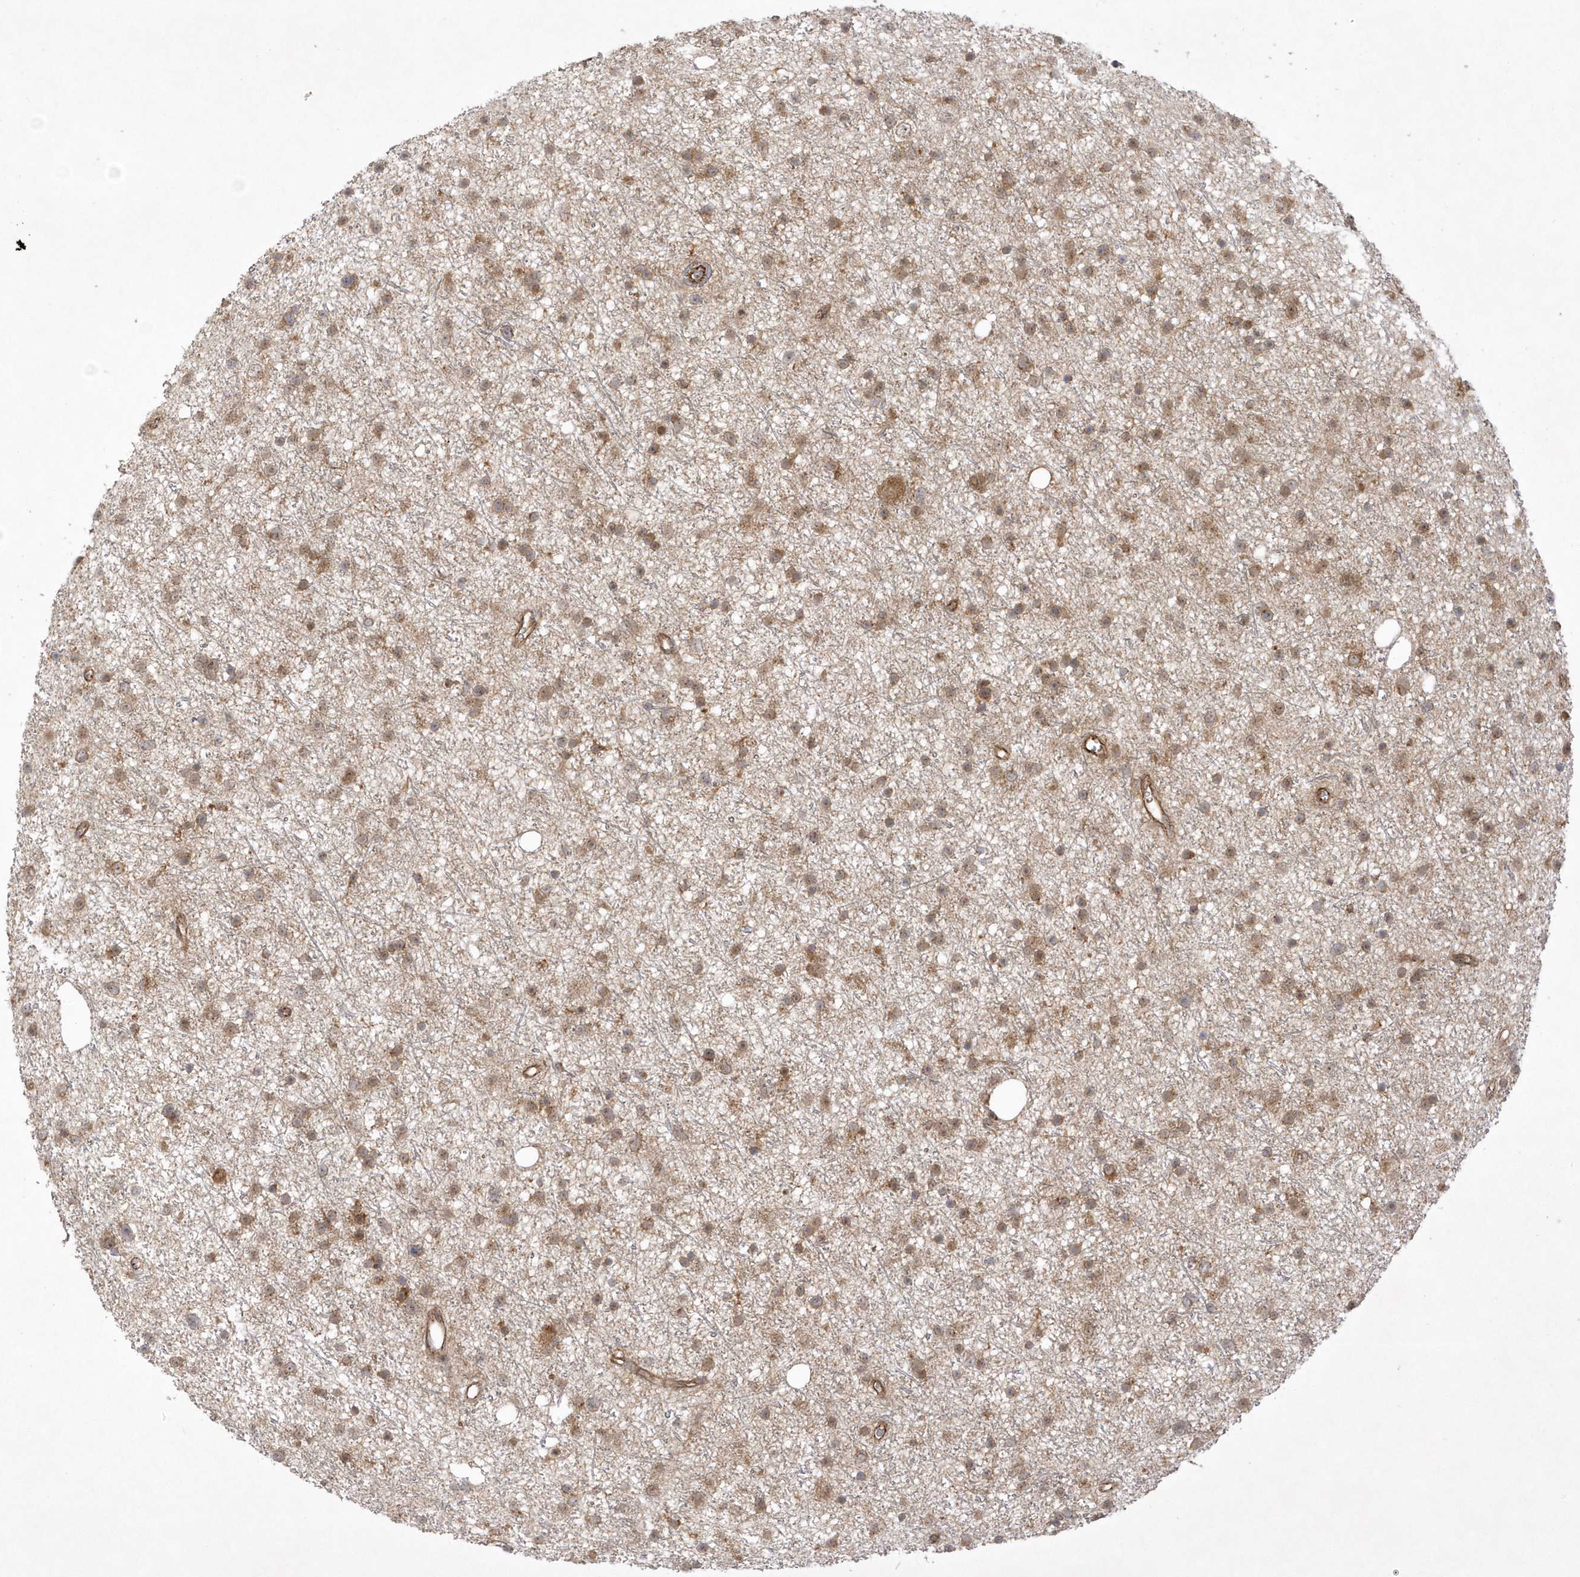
{"staining": {"intensity": "moderate", "quantity": ">75%", "location": "cytoplasmic/membranous,nuclear"}, "tissue": "glioma", "cell_type": "Tumor cells", "image_type": "cancer", "snomed": [{"axis": "morphology", "description": "Glioma, malignant, Low grade"}, {"axis": "topography", "description": "Cerebral cortex"}], "caption": "Protein staining of malignant low-grade glioma tissue displays moderate cytoplasmic/membranous and nuclear positivity in about >75% of tumor cells.", "gene": "NAF1", "patient": {"sex": "female", "age": 39}}